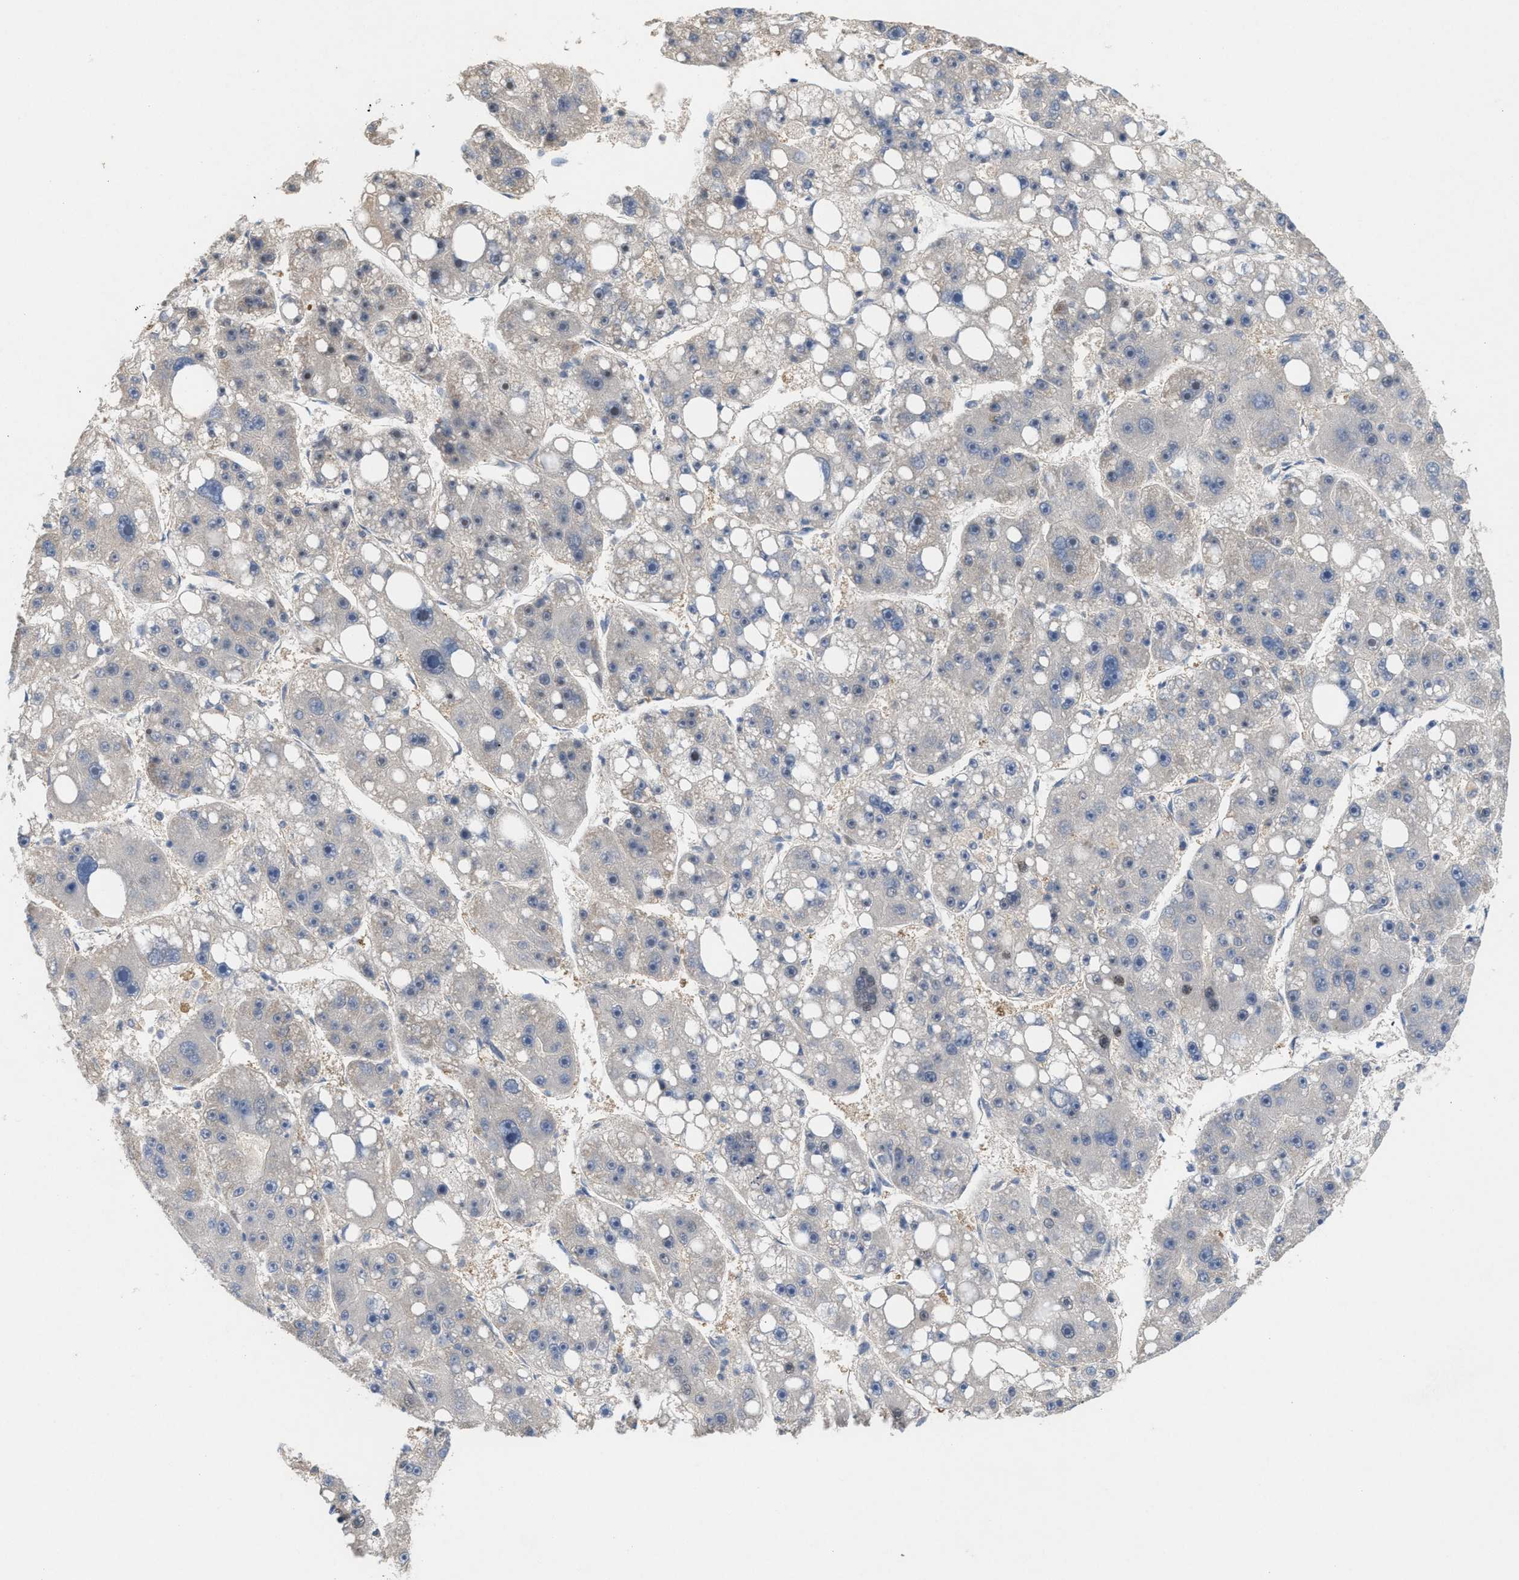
{"staining": {"intensity": "negative", "quantity": "none", "location": "none"}, "tissue": "liver cancer", "cell_type": "Tumor cells", "image_type": "cancer", "snomed": [{"axis": "morphology", "description": "Carcinoma, Hepatocellular, NOS"}, {"axis": "topography", "description": "Liver"}], "caption": "Human liver cancer stained for a protein using immunohistochemistry (IHC) demonstrates no staining in tumor cells.", "gene": "UBAP2", "patient": {"sex": "female", "age": 61}}